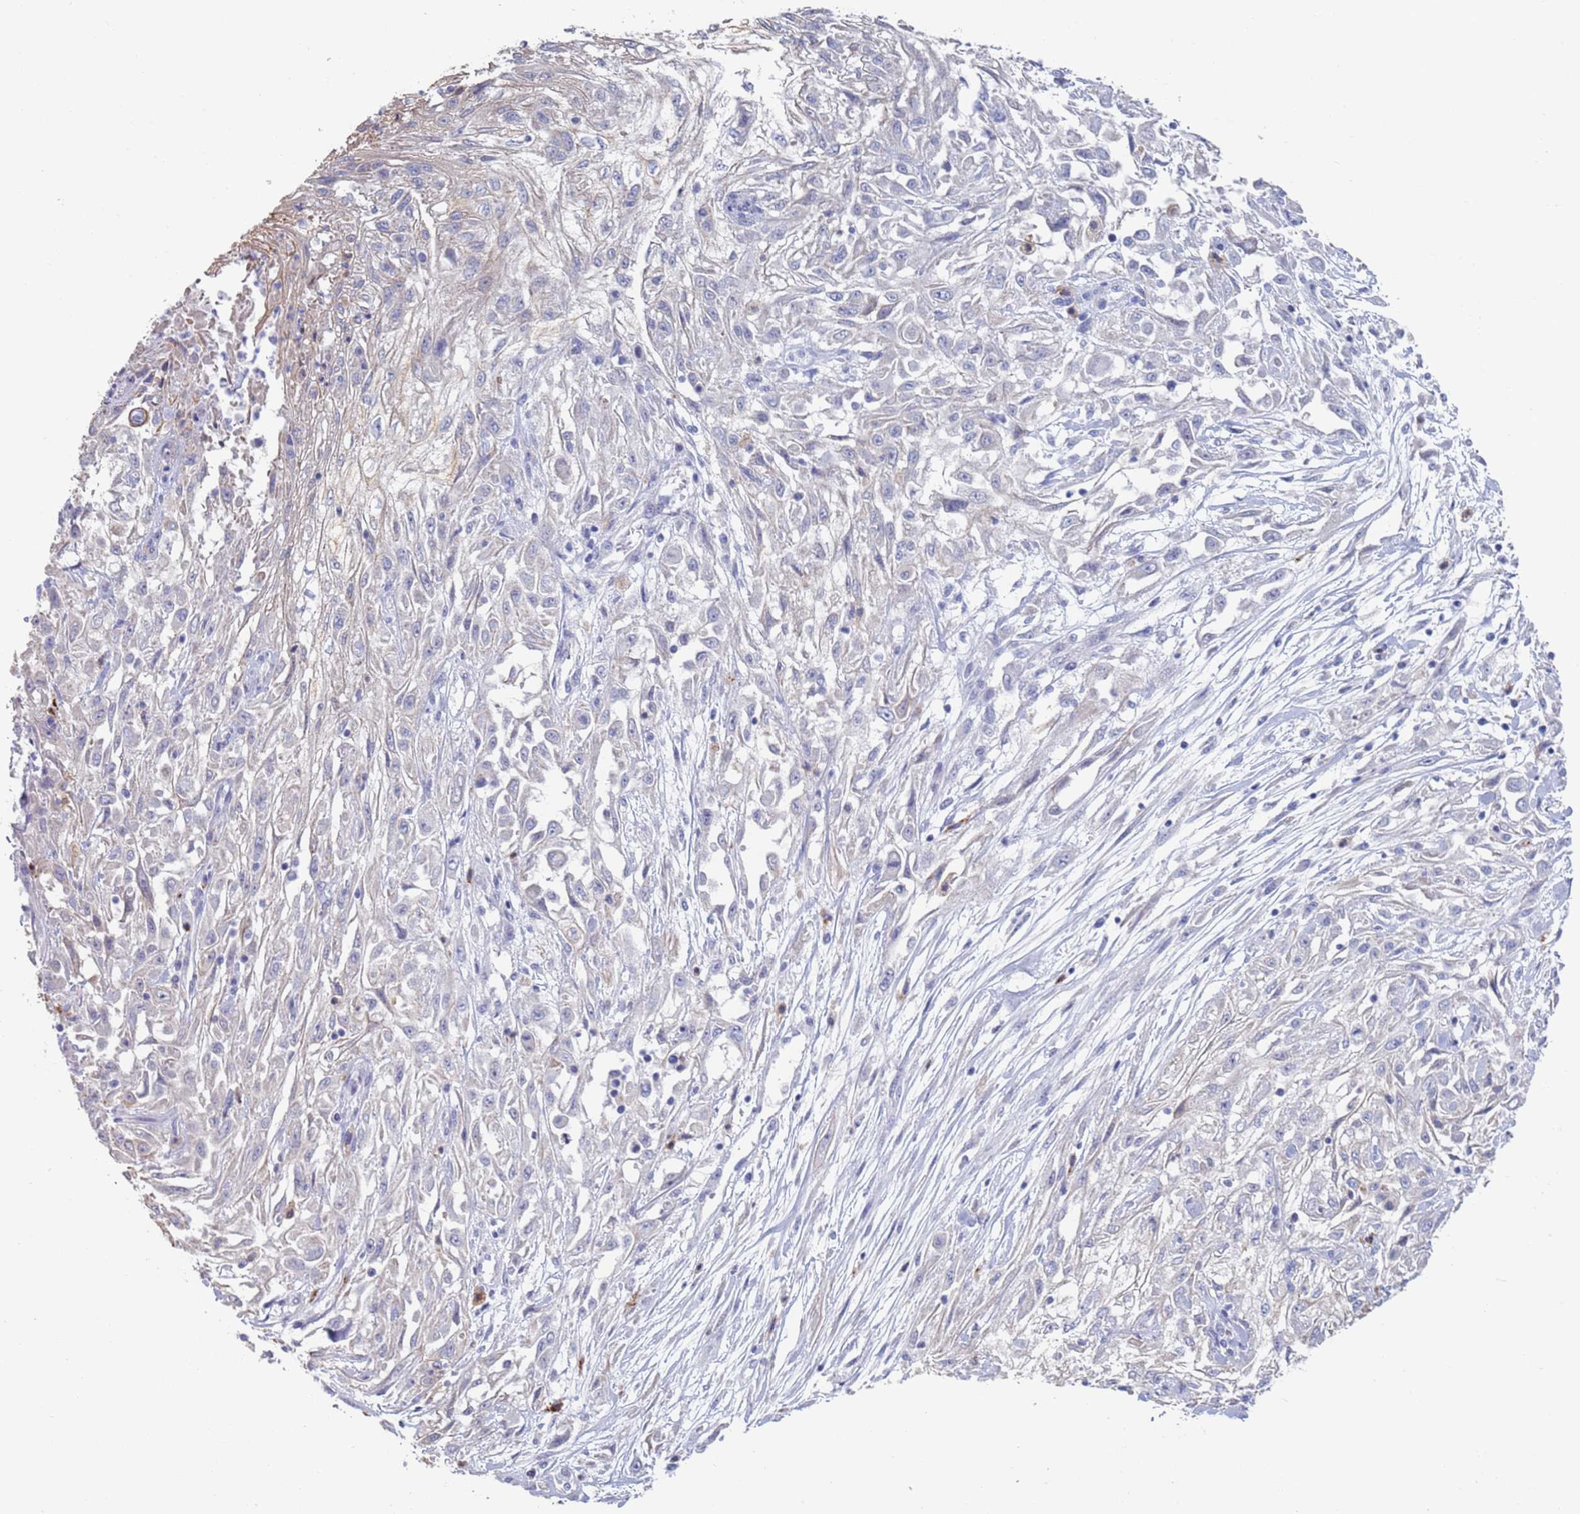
{"staining": {"intensity": "negative", "quantity": "none", "location": "none"}, "tissue": "skin cancer", "cell_type": "Tumor cells", "image_type": "cancer", "snomed": [{"axis": "morphology", "description": "Squamous cell carcinoma, NOS"}, {"axis": "morphology", "description": "Squamous cell carcinoma, metastatic, NOS"}, {"axis": "topography", "description": "Skin"}, {"axis": "topography", "description": "Lymph node"}], "caption": "Tumor cells show no significant expression in skin squamous cell carcinoma. (DAB (3,3'-diaminobenzidine) IHC visualized using brightfield microscopy, high magnification).", "gene": "FUCA1", "patient": {"sex": "male", "age": 75}}